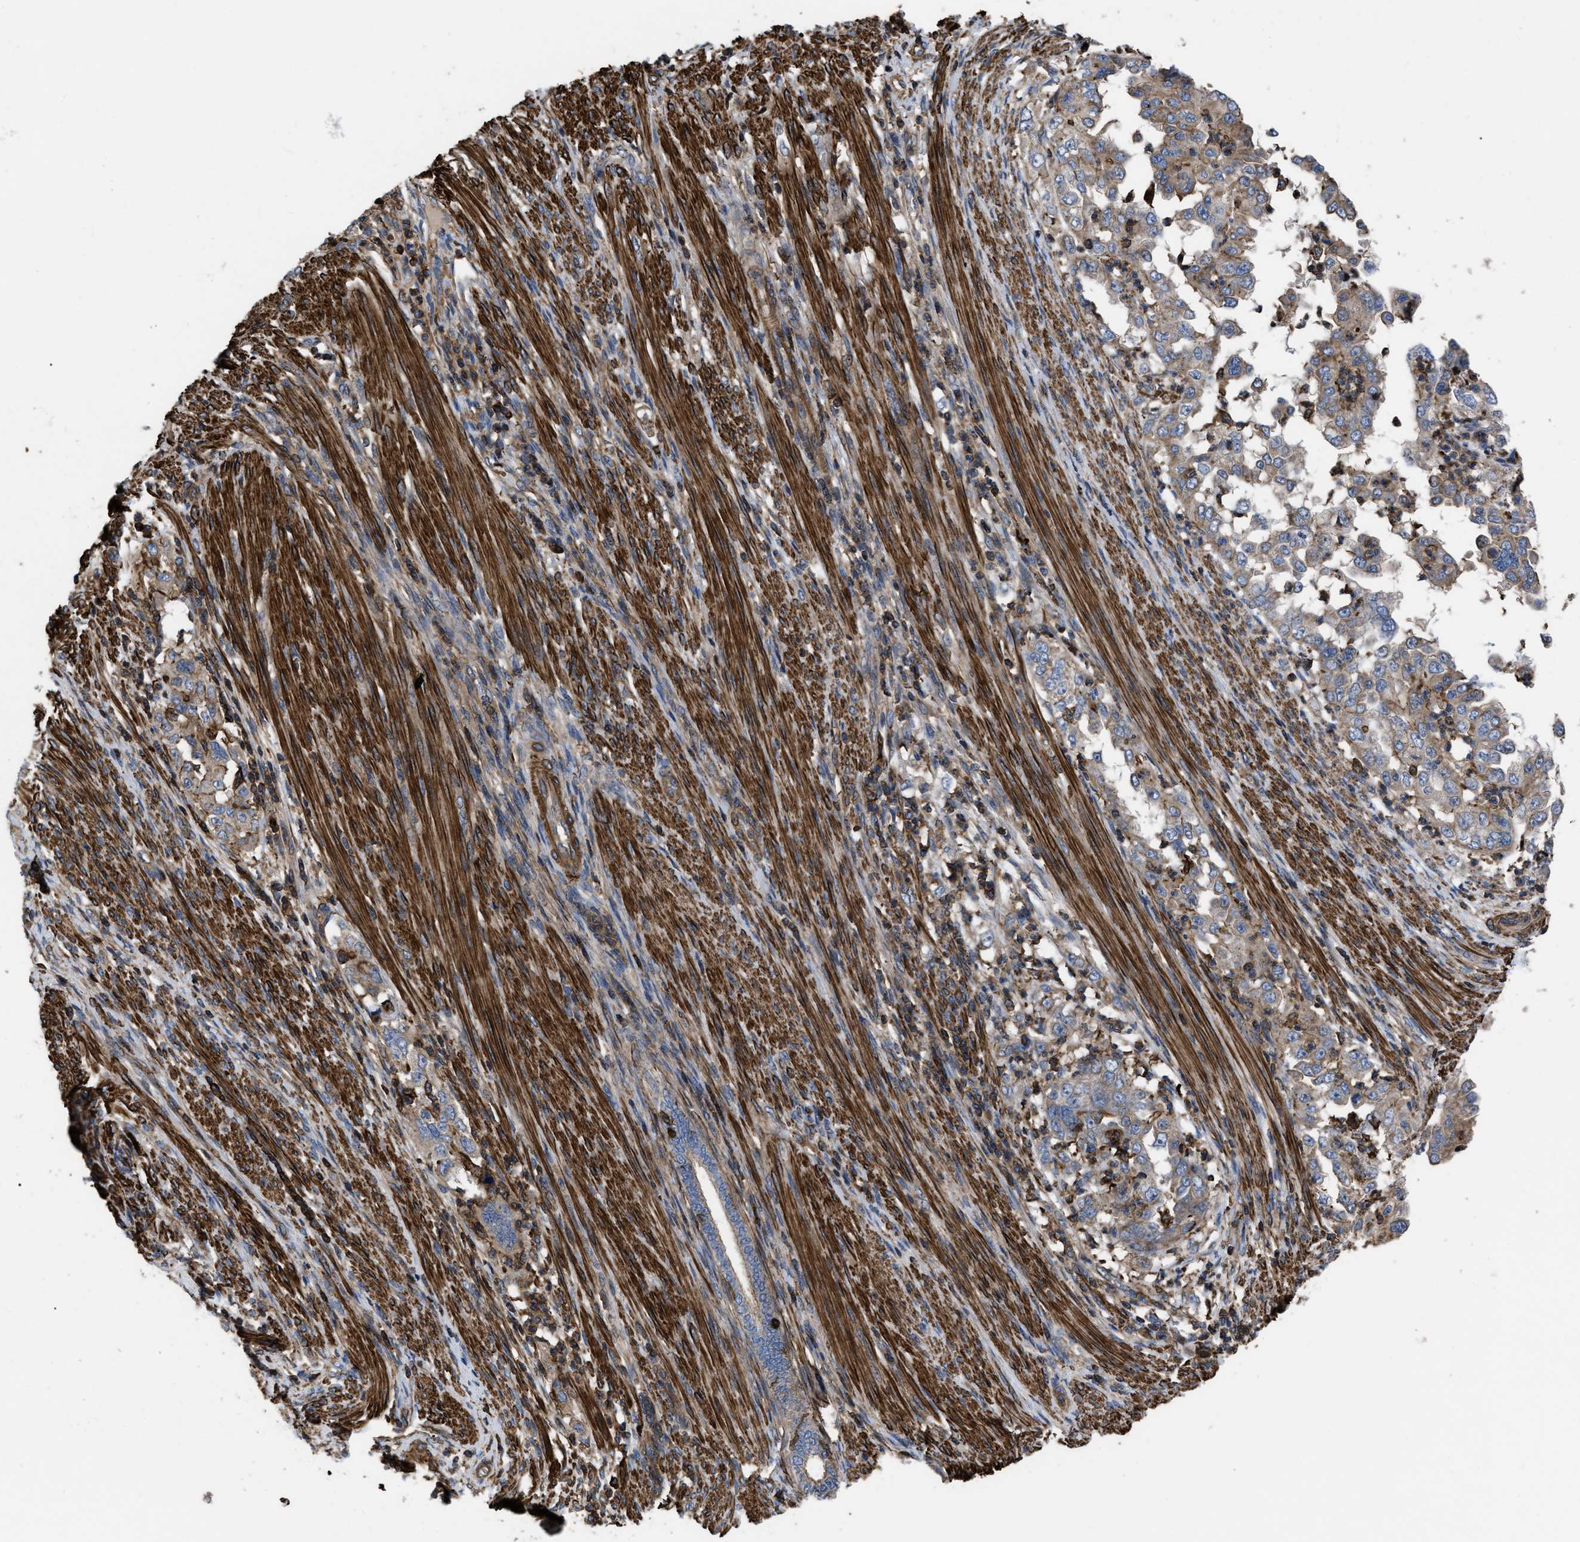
{"staining": {"intensity": "moderate", "quantity": ">75%", "location": "cytoplasmic/membranous"}, "tissue": "endometrial cancer", "cell_type": "Tumor cells", "image_type": "cancer", "snomed": [{"axis": "morphology", "description": "Adenocarcinoma, NOS"}, {"axis": "topography", "description": "Endometrium"}], "caption": "Immunohistochemistry (IHC) histopathology image of human endometrial cancer stained for a protein (brown), which displays medium levels of moderate cytoplasmic/membranous expression in about >75% of tumor cells.", "gene": "SCUBE2", "patient": {"sex": "female", "age": 85}}